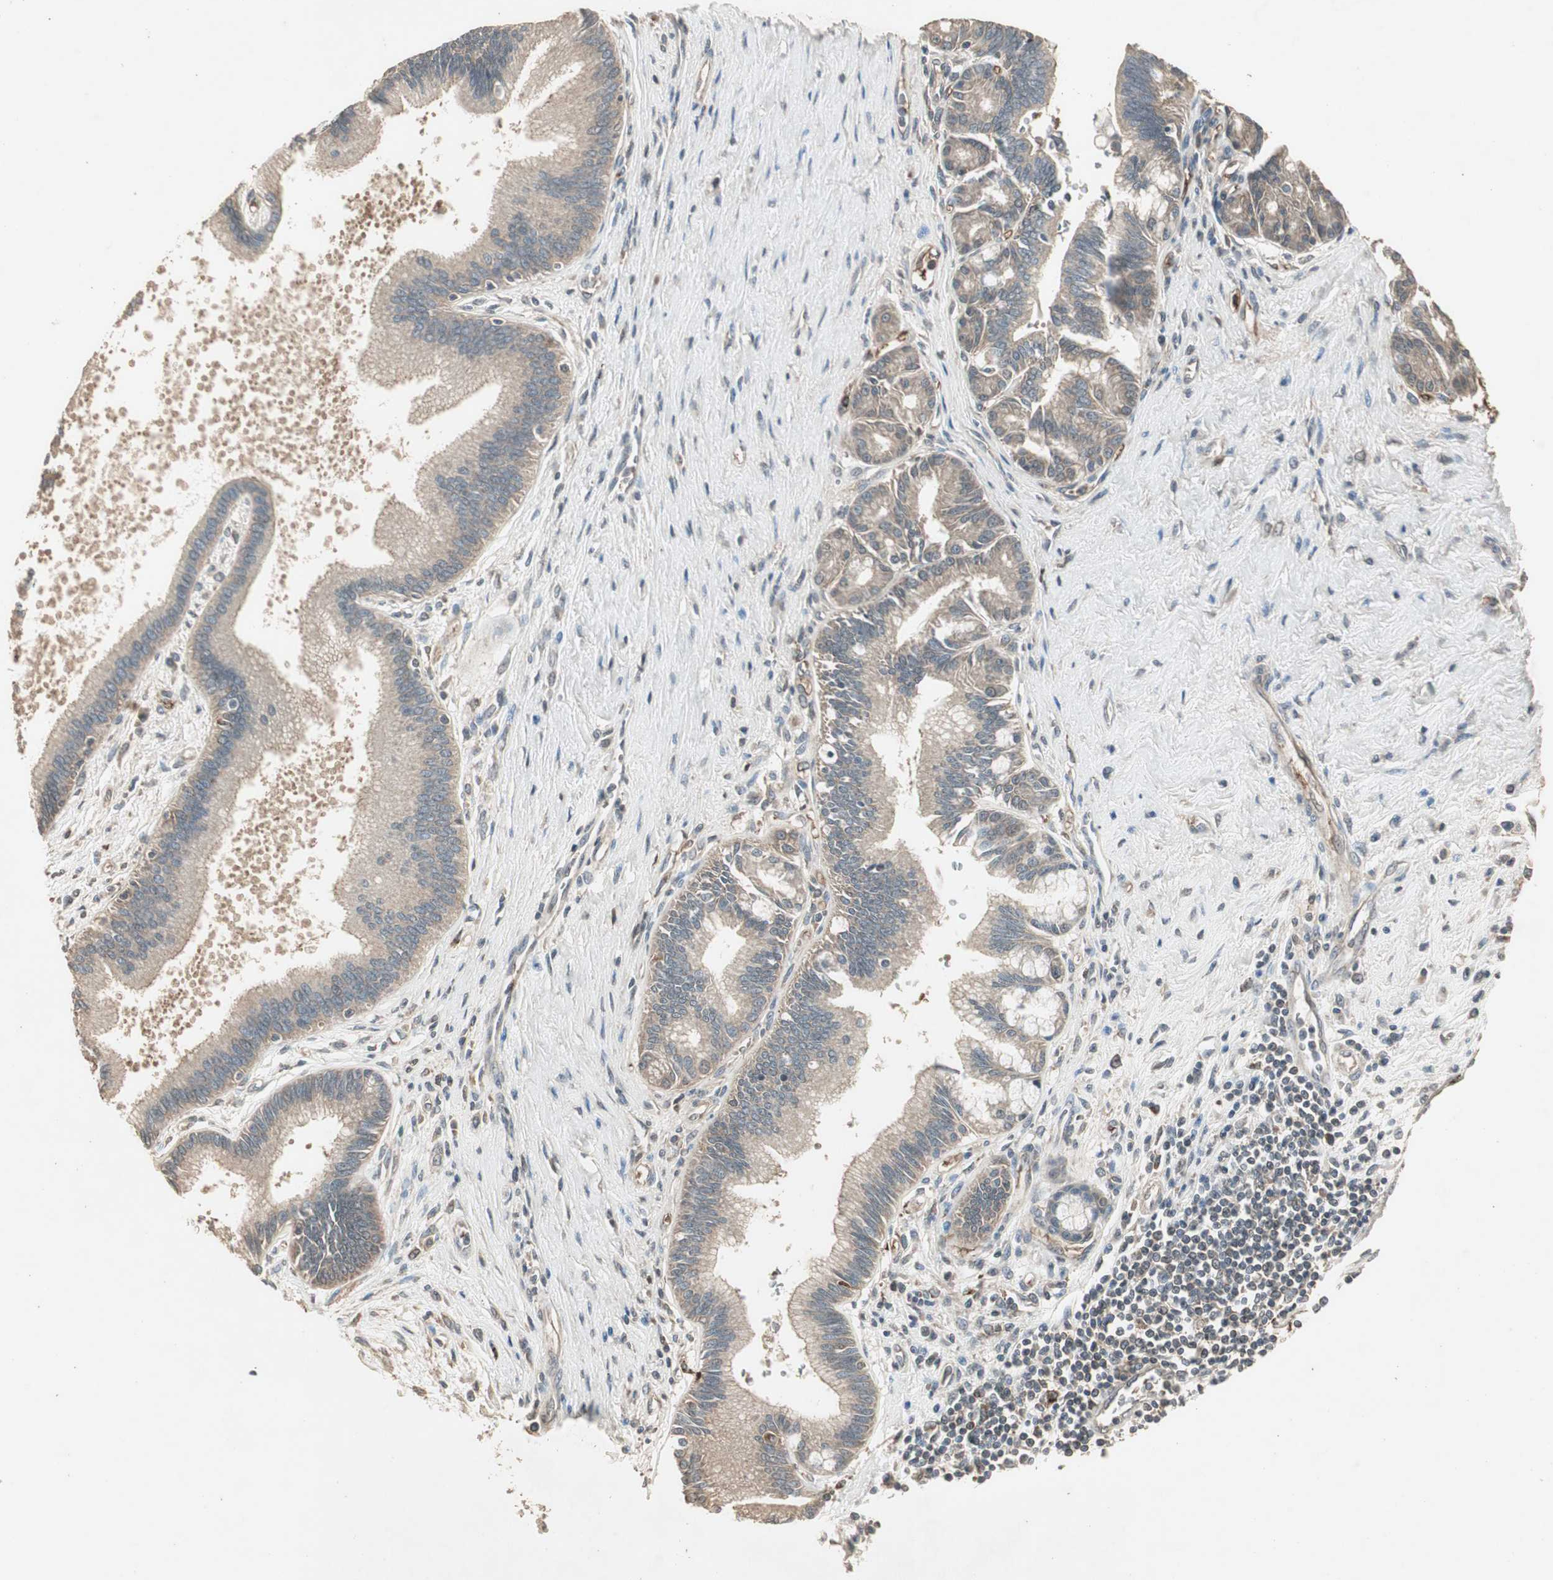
{"staining": {"intensity": "weak", "quantity": ">75%", "location": "cytoplasmic/membranous"}, "tissue": "pancreatic cancer", "cell_type": "Tumor cells", "image_type": "cancer", "snomed": [{"axis": "morphology", "description": "Adenocarcinoma, NOS"}, {"axis": "topography", "description": "Pancreas"}], "caption": "High-magnification brightfield microscopy of adenocarcinoma (pancreatic) stained with DAB (3,3'-diaminobenzidine) (brown) and counterstained with hematoxylin (blue). tumor cells exhibit weak cytoplasmic/membranous expression is appreciated in about>75% of cells. (IHC, brightfield microscopy, high magnification).", "gene": "UBAC1", "patient": {"sex": "male", "age": 59}}